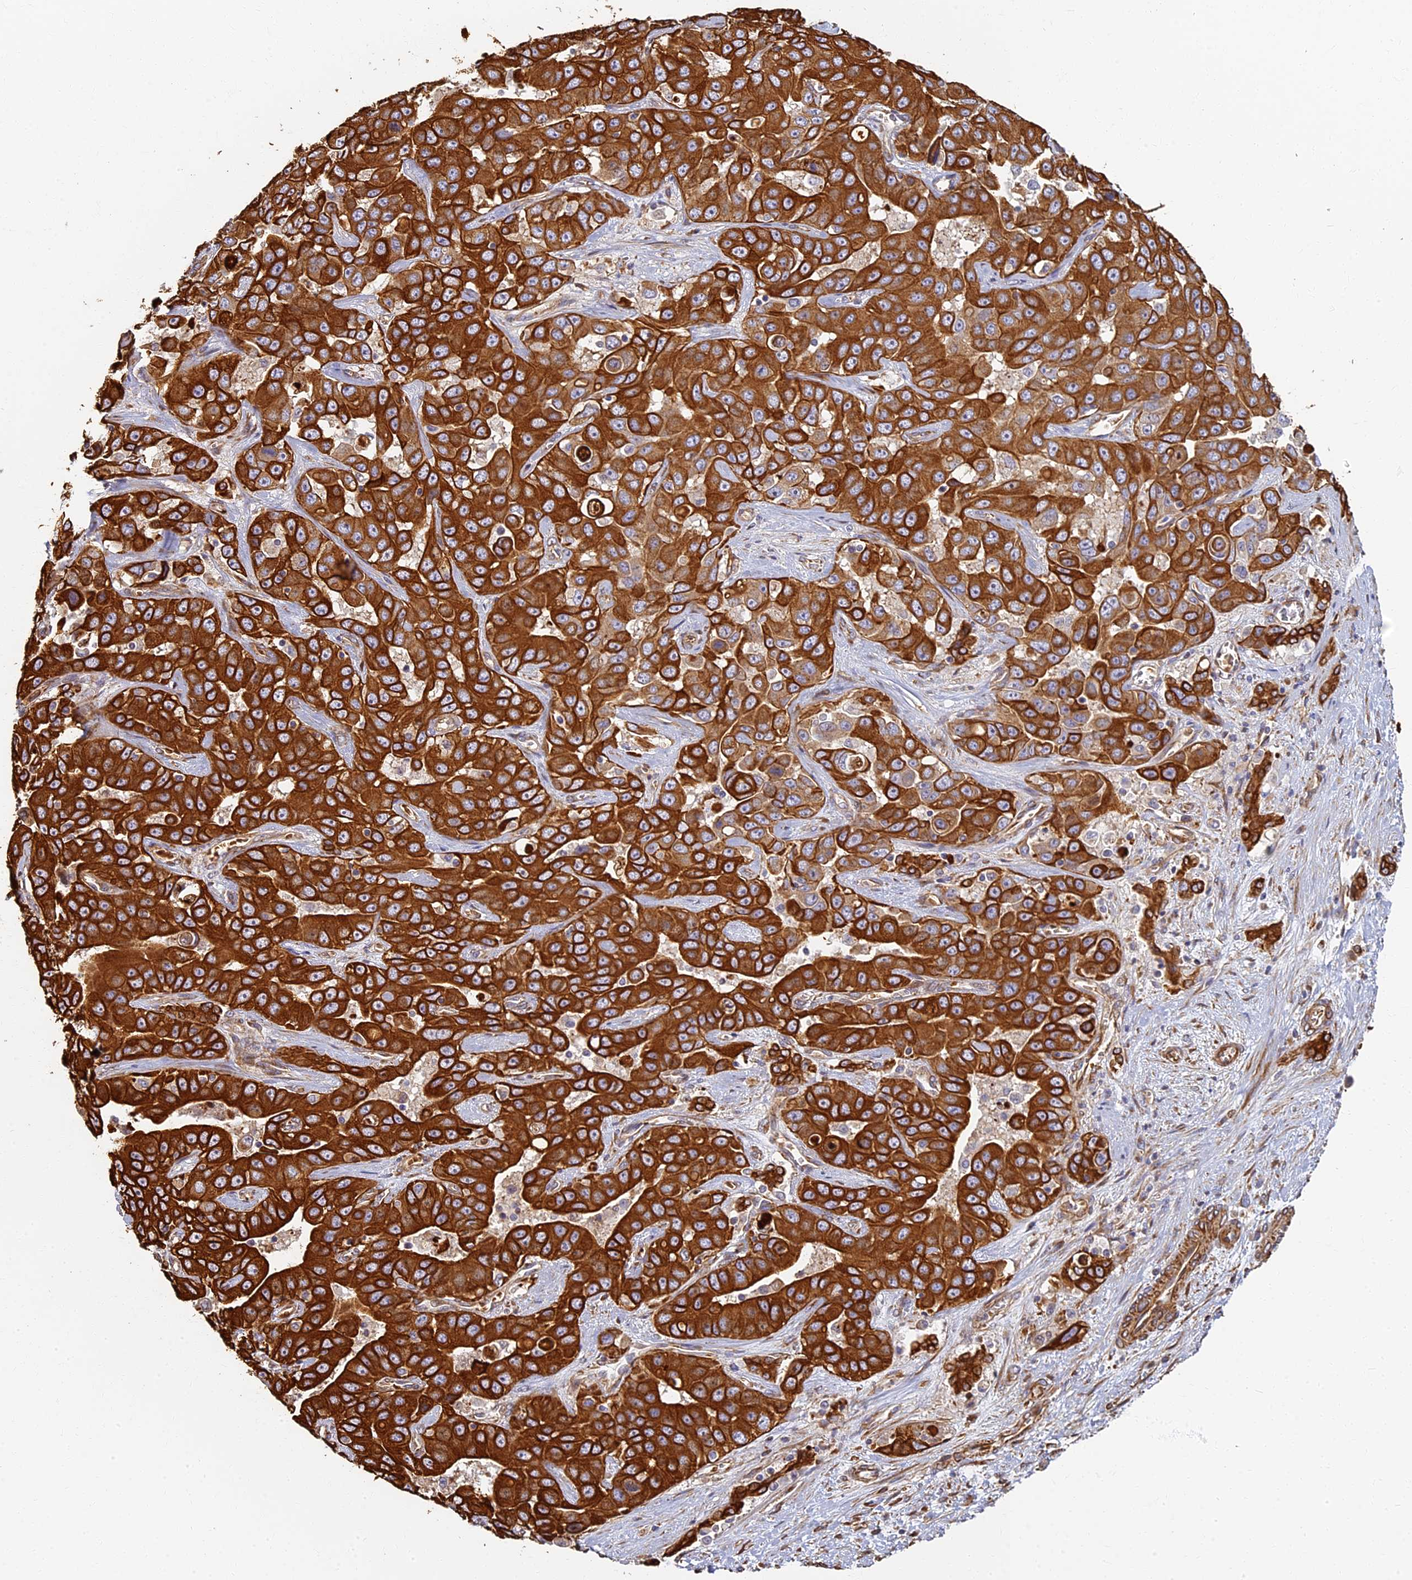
{"staining": {"intensity": "strong", "quantity": ">75%", "location": "cytoplasmic/membranous"}, "tissue": "liver cancer", "cell_type": "Tumor cells", "image_type": "cancer", "snomed": [{"axis": "morphology", "description": "Cholangiocarcinoma"}, {"axis": "topography", "description": "Liver"}], "caption": "The immunohistochemical stain highlights strong cytoplasmic/membranous positivity in tumor cells of liver cancer (cholangiocarcinoma) tissue.", "gene": "LRRC57", "patient": {"sex": "female", "age": 52}}